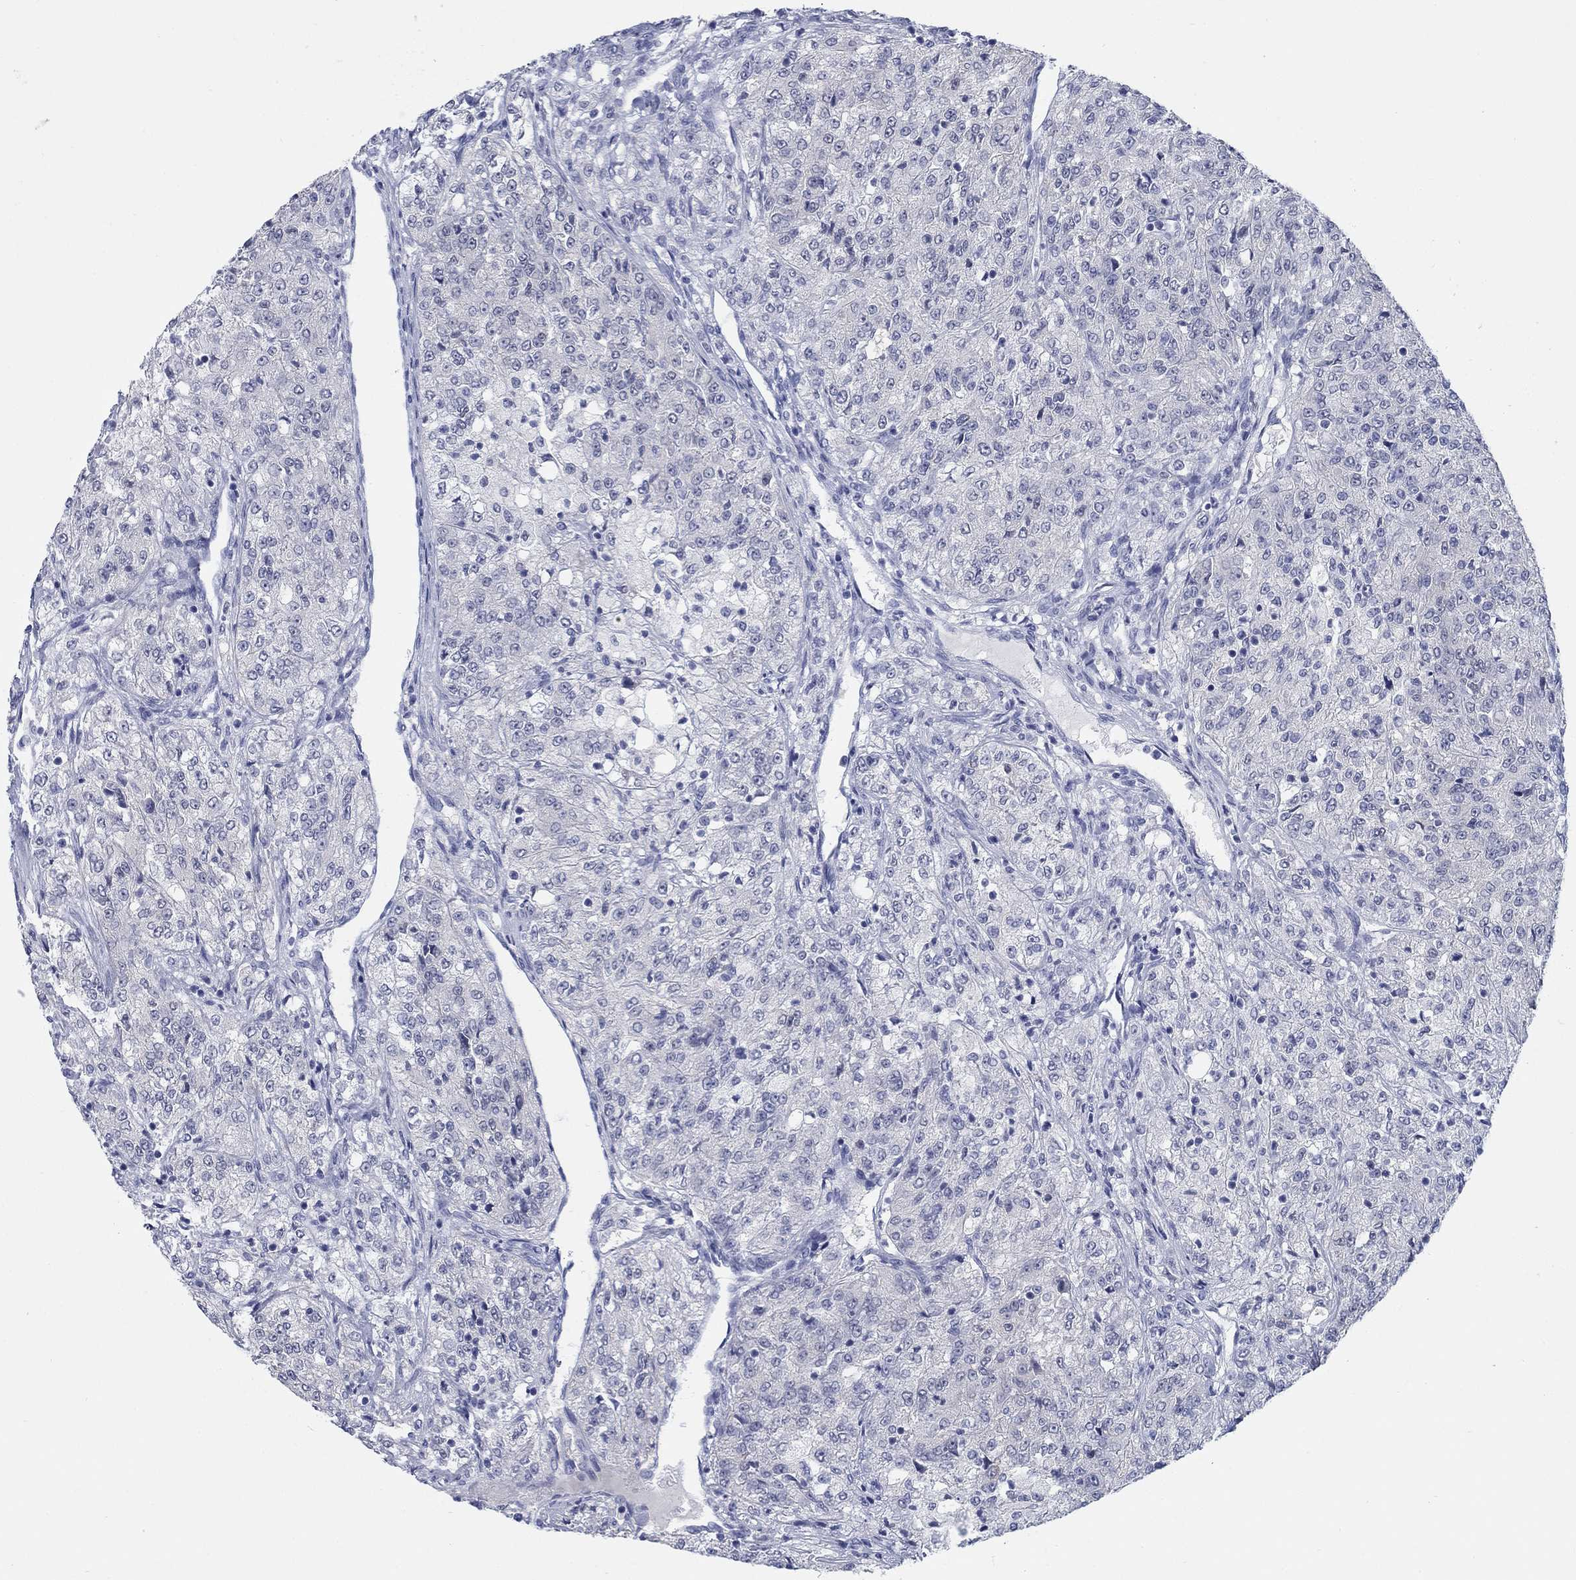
{"staining": {"intensity": "negative", "quantity": "none", "location": "none"}, "tissue": "renal cancer", "cell_type": "Tumor cells", "image_type": "cancer", "snomed": [{"axis": "morphology", "description": "Adenocarcinoma, NOS"}, {"axis": "topography", "description": "Kidney"}], "caption": "Immunohistochemical staining of human renal adenocarcinoma demonstrates no significant expression in tumor cells.", "gene": "ATP6V1G2", "patient": {"sex": "female", "age": 63}}